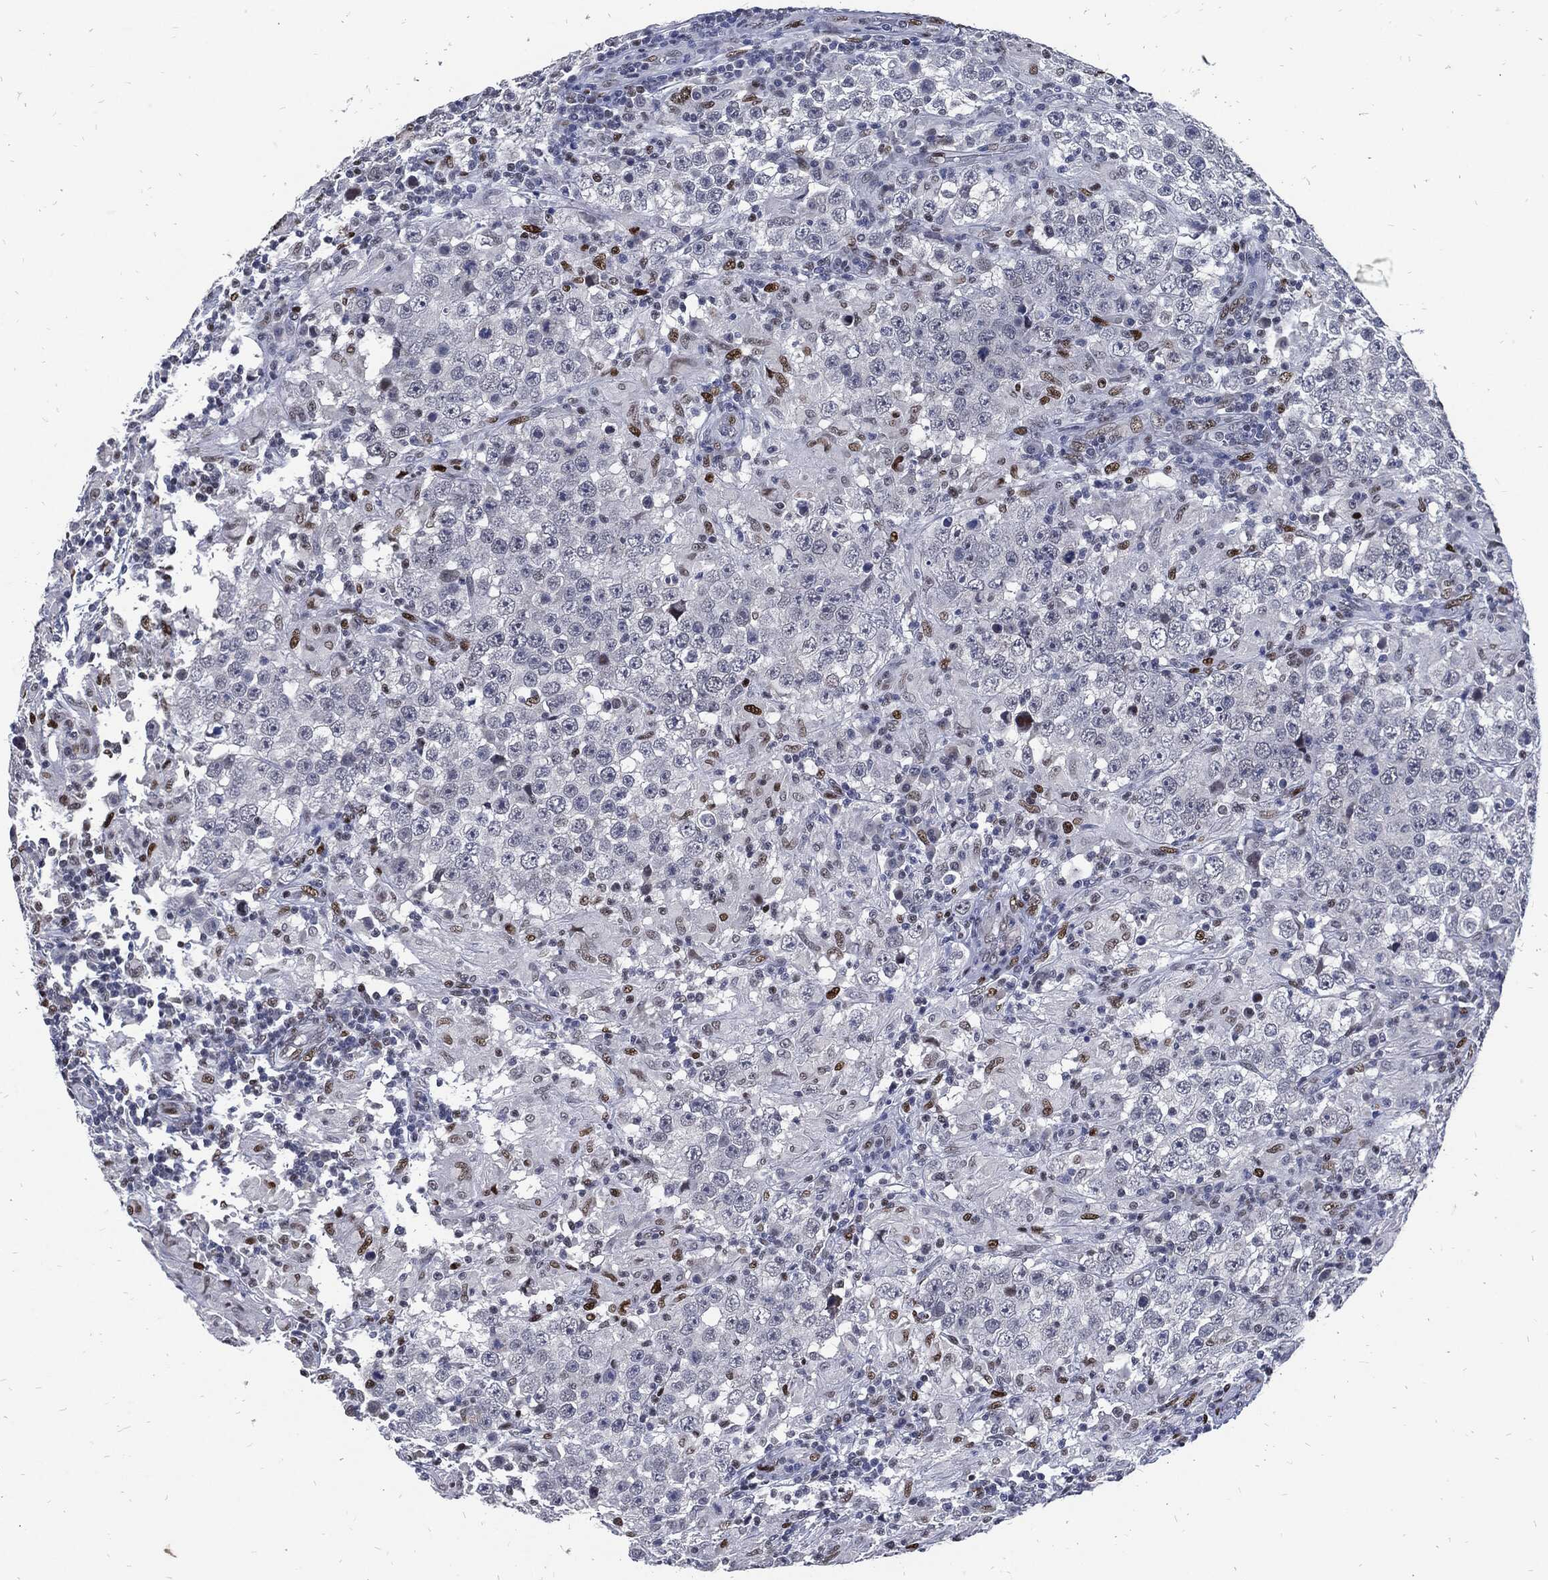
{"staining": {"intensity": "strong", "quantity": "25%-75%", "location": "nuclear"}, "tissue": "testis cancer", "cell_type": "Tumor cells", "image_type": "cancer", "snomed": [{"axis": "morphology", "description": "Seminoma, NOS"}, {"axis": "morphology", "description": "Carcinoma, Embryonal, NOS"}, {"axis": "topography", "description": "Testis"}], "caption": "Testis cancer was stained to show a protein in brown. There is high levels of strong nuclear positivity in approximately 25%-75% of tumor cells. (DAB IHC with brightfield microscopy, high magnification).", "gene": "JUN", "patient": {"sex": "male", "age": 41}}